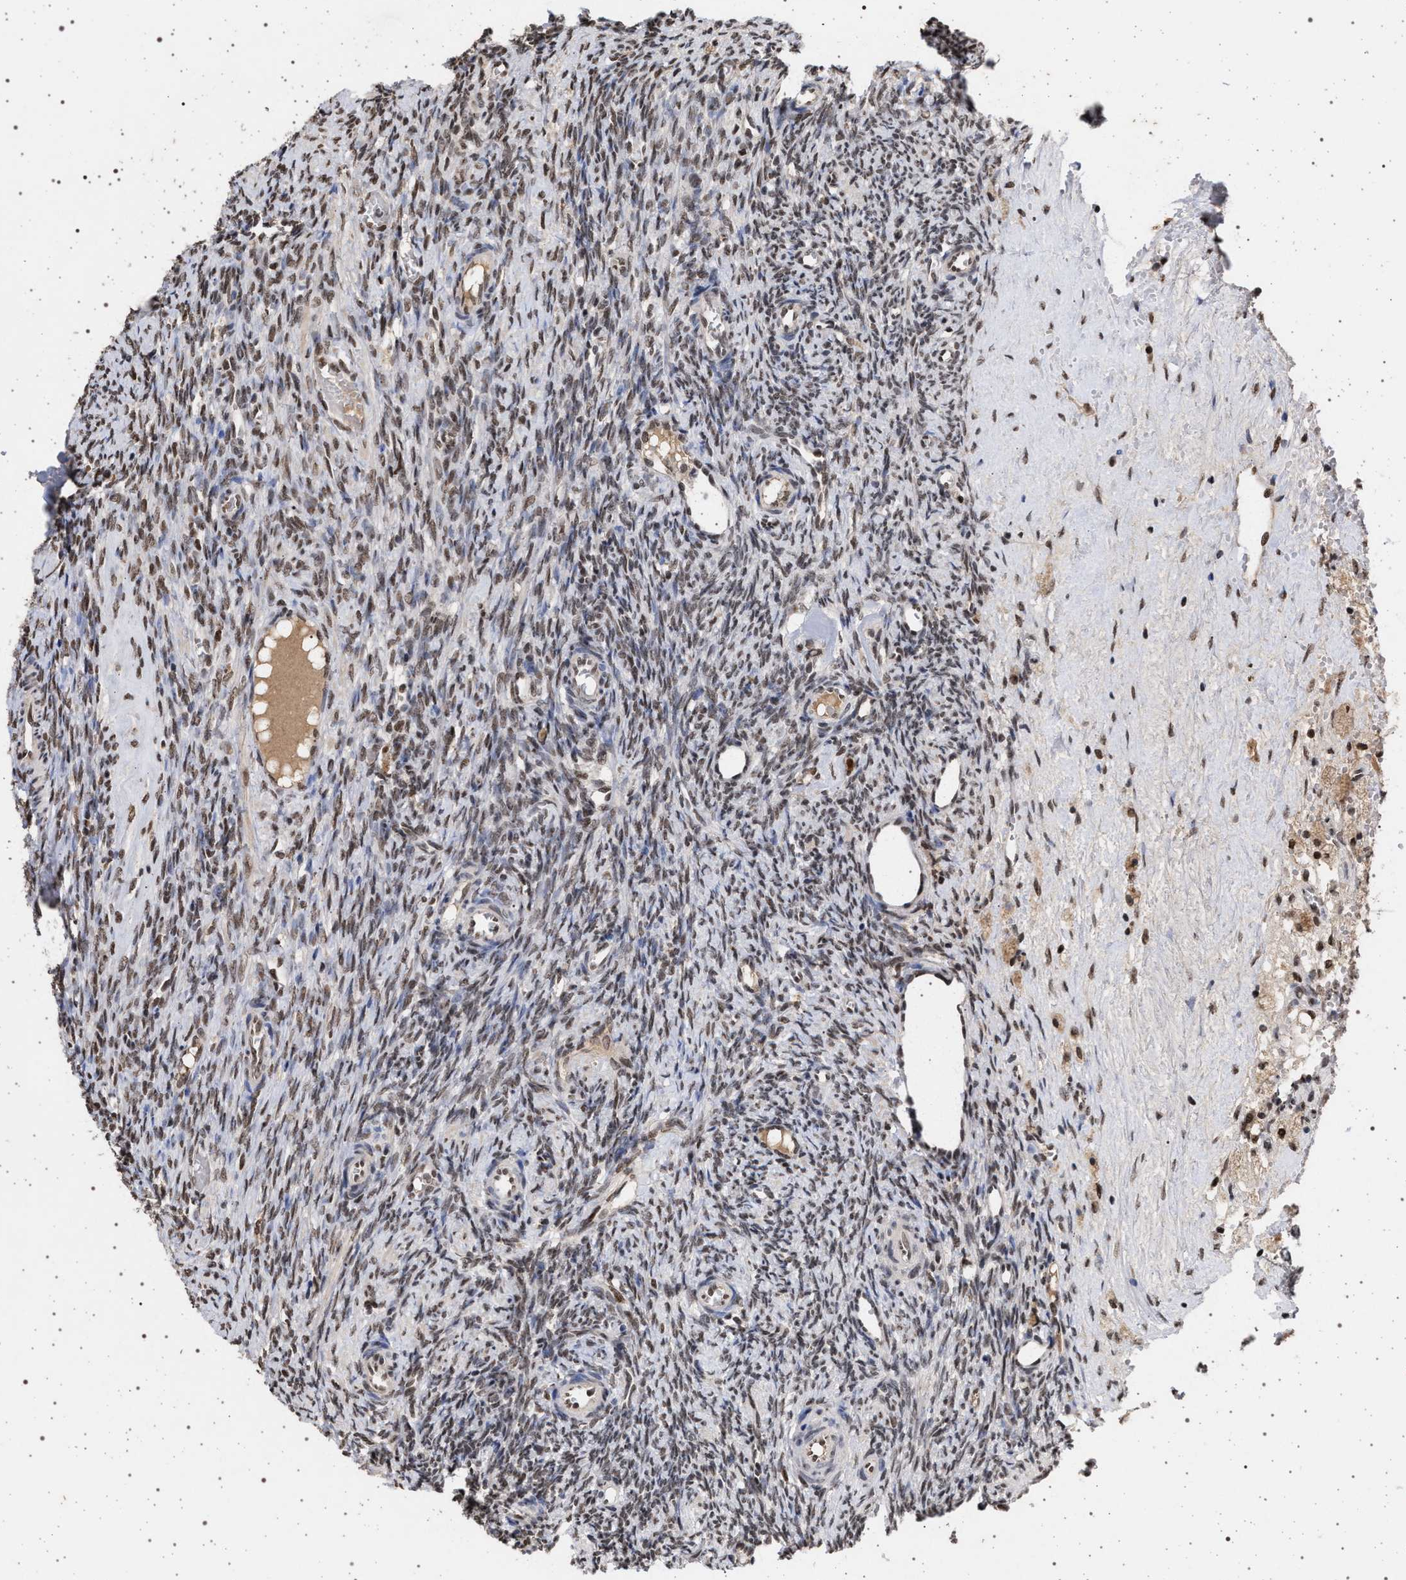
{"staining": {"intensity": "moderate", "quantity": "25%-75%", "location": "cytoplasmic/membranous,nuclear"}, "tissue": "ovary", "cell_type": "Follicle cells", "image_type": "normal", "snomed": [{"axis": "morphology", "description": "Normal tissue, NOS"}, {"axis": "topography", "description": "Ovary"}], "caption": "Brown immunohistochemical staining in benign ovary displays moderate cytoplasmic/membranous,nuclear positivity in about 25%-75% of follicle cells. Nuclei are stained in blue.", "gene": "PHF12", "patient": {"sex": "female", "age": 41}}